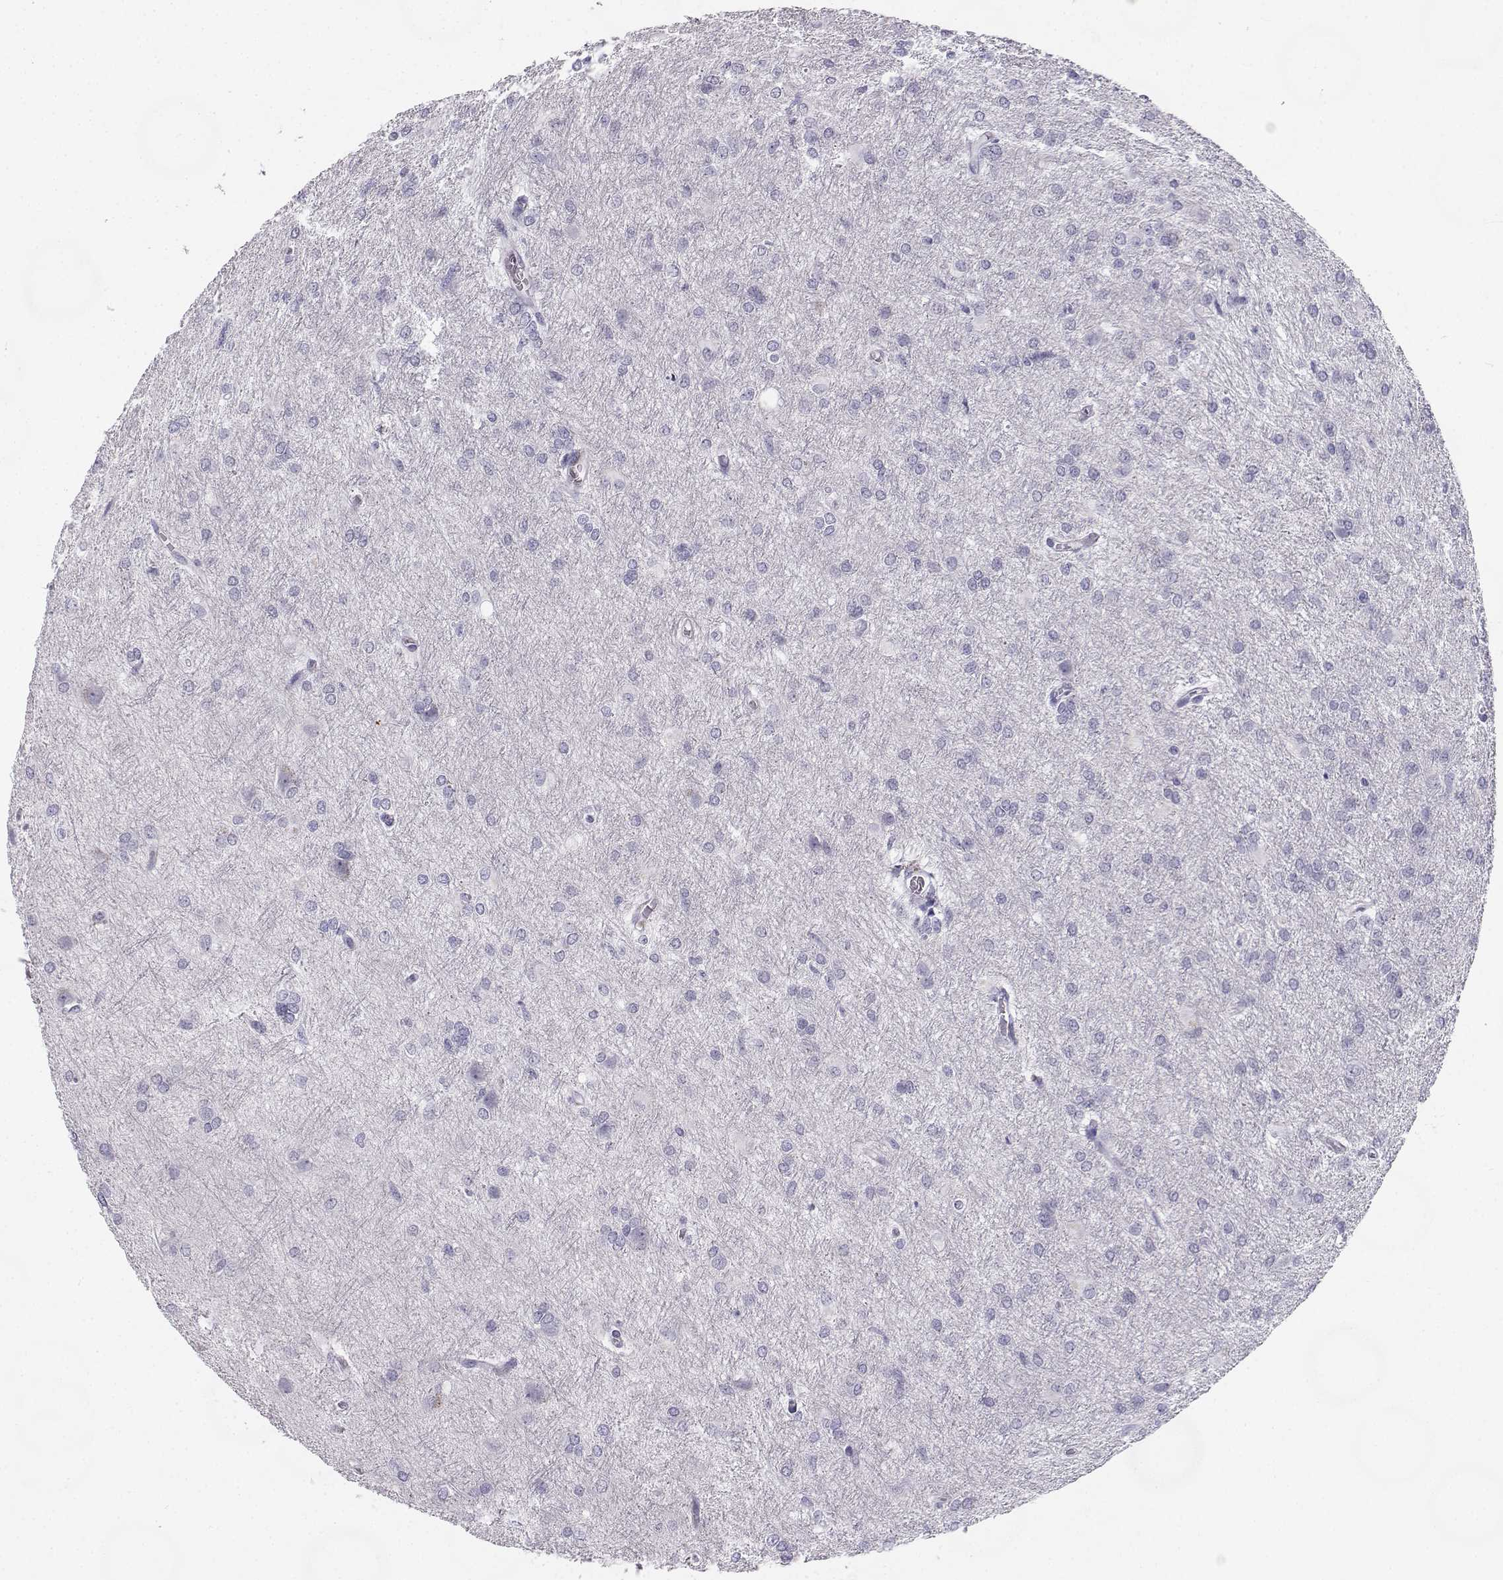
{"staining": {"intensity": "negative", "quantity": "none", "location": "none"}, "tissue": "glioma", "cell_type": "Tumor cells", "image_type": "cancer", "snomed": [{"axis": "morphology", "description": "Glioma, malignant, High grade"}, {"axis": "topography", "description": "Brain"}], "caption": "There is no significant staining in tumor cells of malignant glioma (high-grade). (Brightfield microscopy of DAB (3,3'-diaminobenzidine) immunohistochemistry (IHC) at high magnification).", "gene": "SYCE1", "patient": {"sex": "male", "age": 68}}